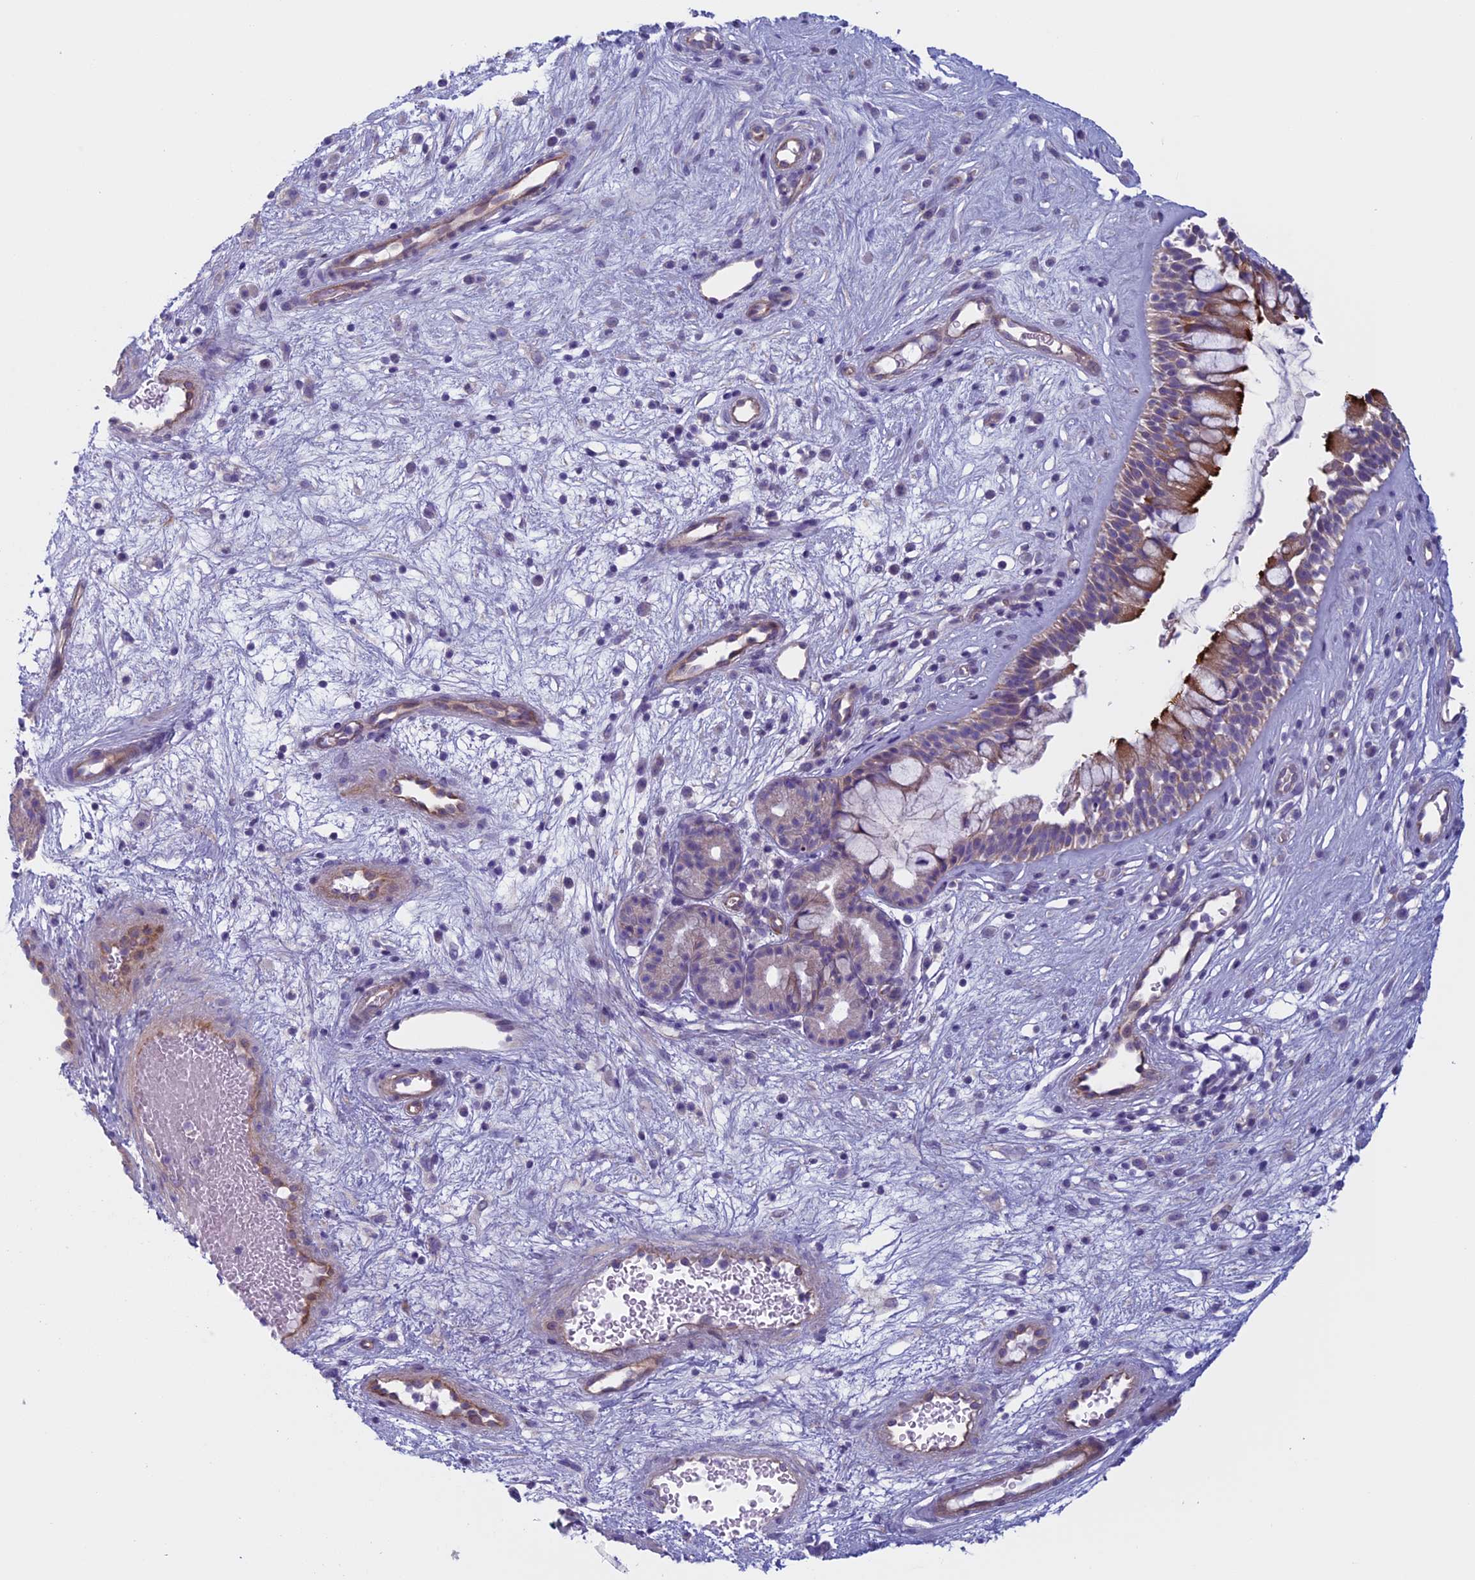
{"staining": {"intensity": "strong", "quantity": "<25%", "location": "cytoplasmic/membranous"}, "tissue": "nasopharynx", "cell_type": "Respiratory epithelial cells", "image_type": "normal", "snomed": [{"axis": "morphology", "description": "Normal tissue, NOS"}, {"axis": "topography", "description": "Nasopharynx"}], "caption": "A high-resolution histopathology image shows immunohistochemistry staining of normal nasopharynx, which demonstrates strong cytoplasmic/membranous expression in approximately <25% of respiratory epithelial cells. The protein is shown in brown color, while the nuclei are stained blue.", "gene": "CNOT6L", "patient": {"sex": "male", "age": 32}}